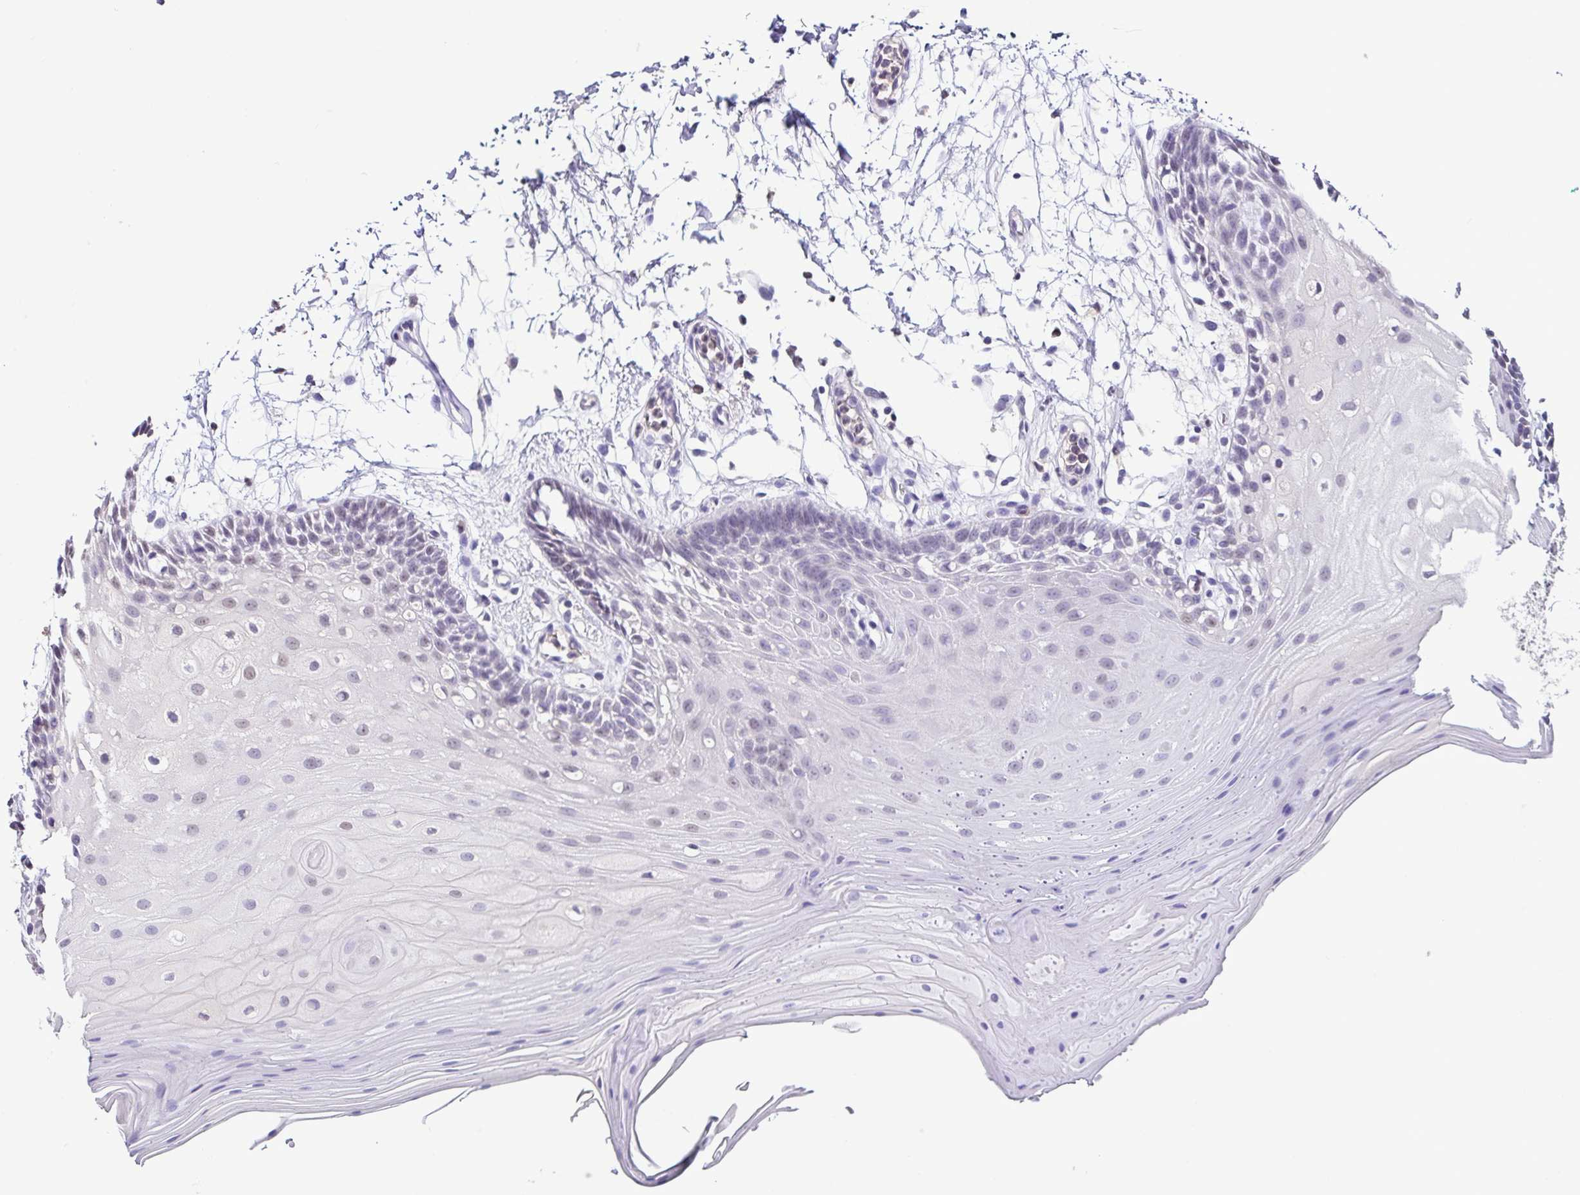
{"staining": {"intensity": "negative", "quantity": "none", "location": "none"}, "tissue": "oral mucosa", "cell_type": "Squamous epithelial cells", "image_type": "normal", "snomed": [{"axis": "morphology", "description": "Normal tissue, NOS"}, {"axis": "morphology", "description": "Squamous cell carcinoma, NOS"}, {"axis": "topography", "description": "Oral tissue"}, {"axis": "topography", "description": "Tounge, NOS"}, {"axis": "topography", "description": "Head-Neck"}], "caption": "This is an immunohistochemistry micrograph of unremarkable oral mucosa. There is no expression in squamous epithelial cells.", "gene": "ACTRT3", "patient": {"sex": "male", "age": 62}}